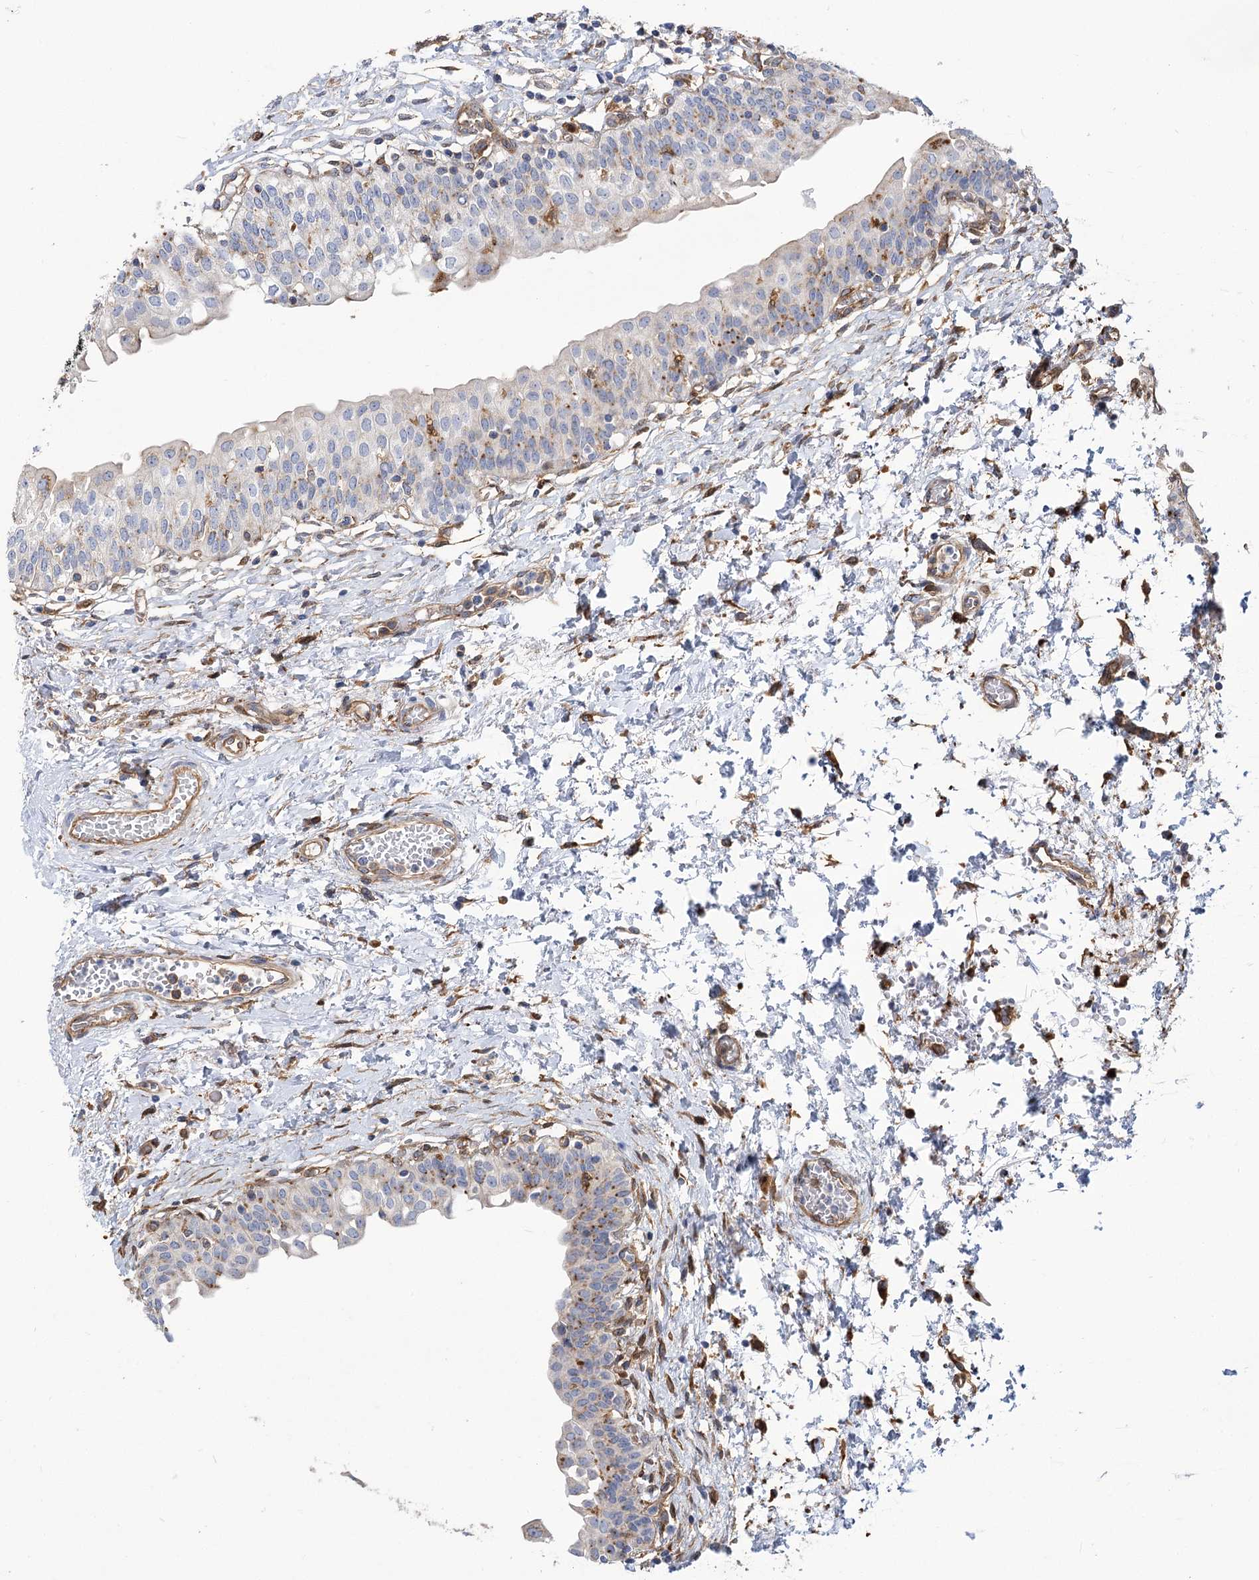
{"staining": {"intensity": "moderate", "quantity": "25%-75%", "location": "cytoplasmic/membranous"}, "tissue": "urinary bladder", "cell_type": "Urothelial cells", "image_type": "normal", "snomed": [{"axis": "morphology", "description": "Normal tissue, NOS"}, {"axis": "topography", "description": "Urinary bladder"}], "caption": "Immunohistochemistry (IHC) image of unremarkable urinary bladder: urinary bladder stained using IHC exhibits medium levels of moderate protein expression localized specifically in the cytoplasmic/membranous of urothelial cells, appearing as a cytoplasmic/membranous brown color.", "gene": "GUSB", "patient": {"sex": "male", "age": 55}}